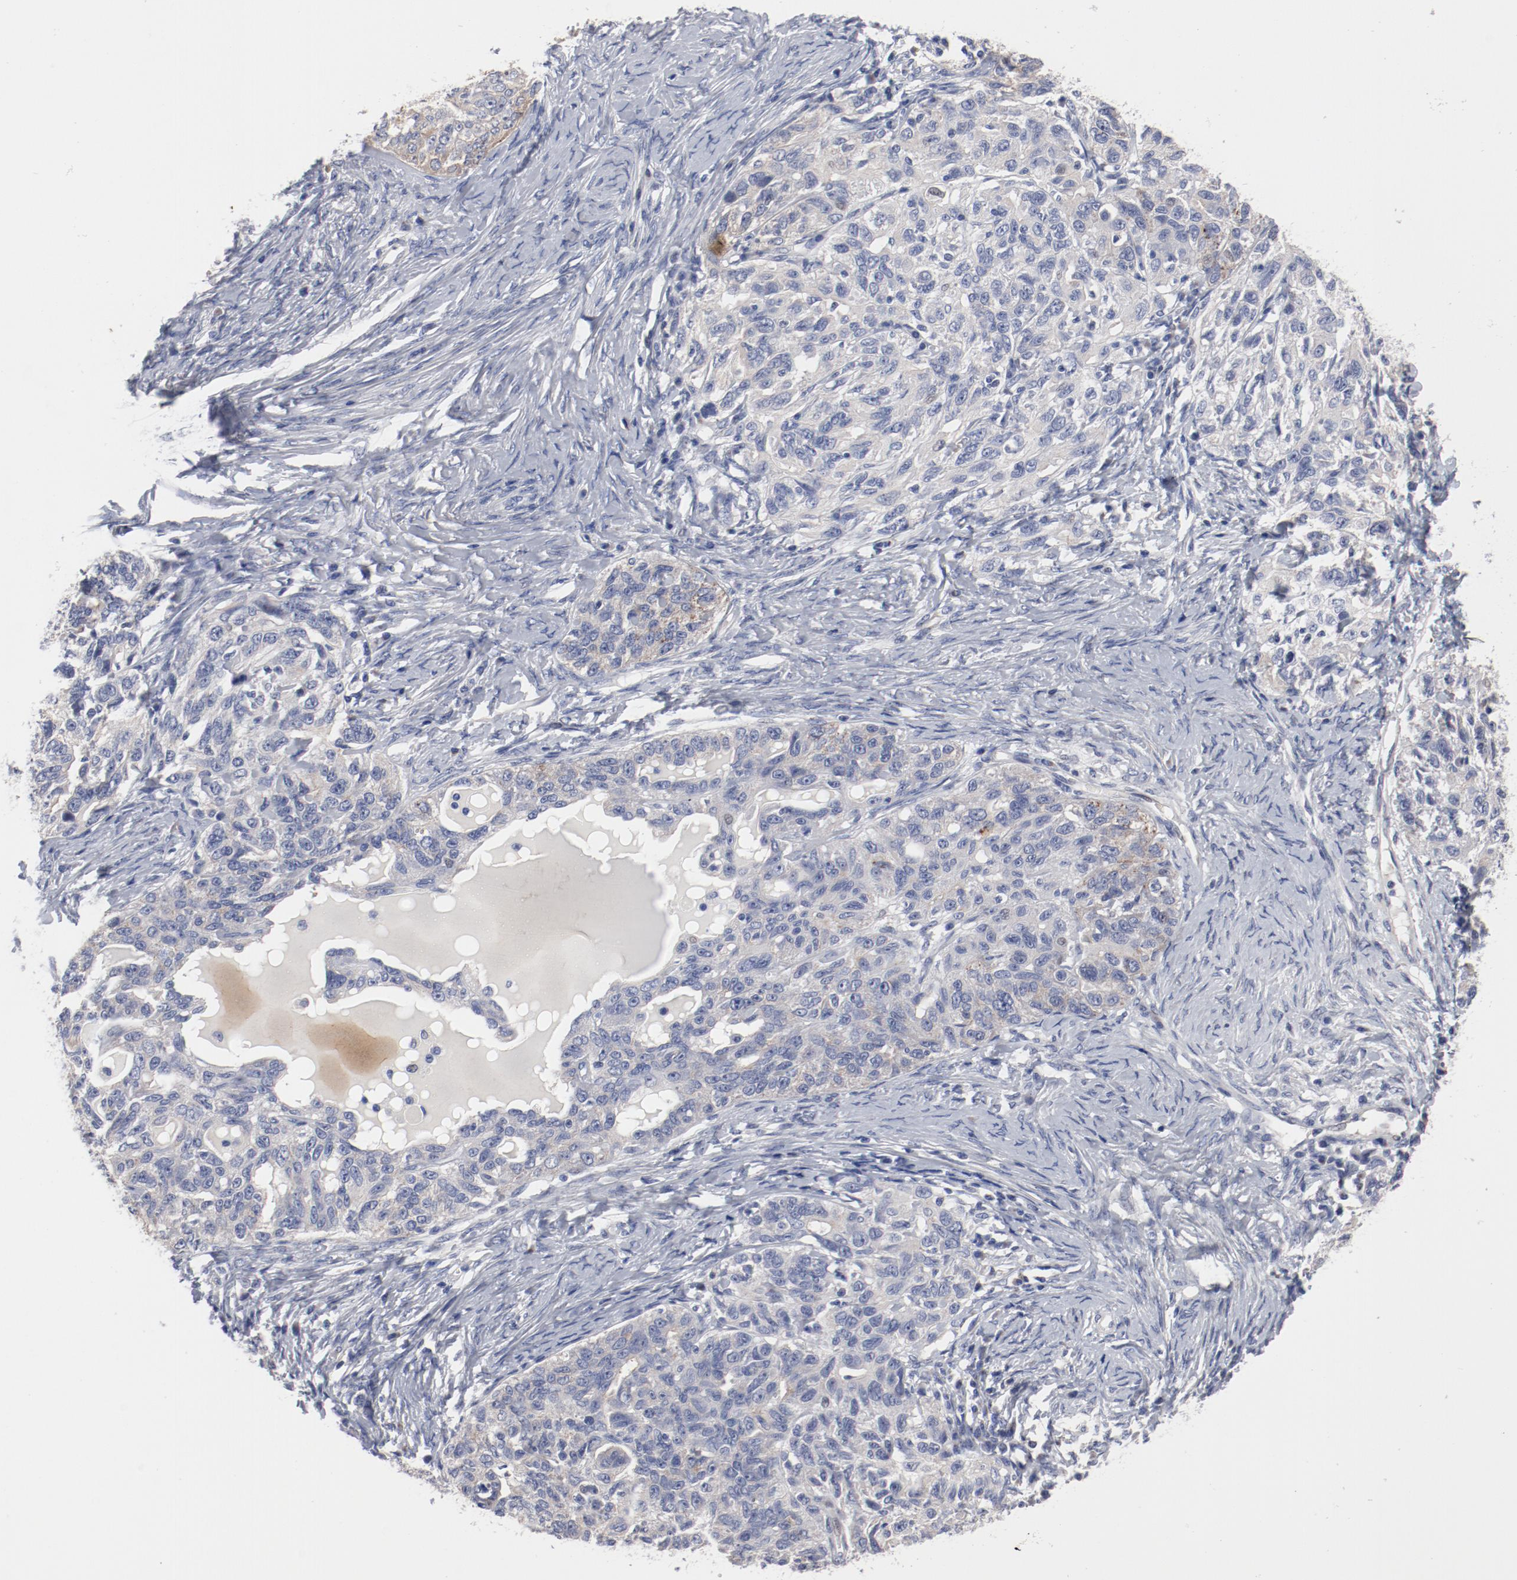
{"staining": {"intensity": "weak", "quantity": "25%-75%", "location": "cytoplasmic/membranous"}, "tissue": "ovarian cancer", "cell_type": "Tumor cells", "image_type": "cancer", "snomed": [{"axis": "morphology", "description": "Cystadenocarcinoma, serous, NOS"}, {"axis": "topography", "description": "Ovary"}], "caption": "Protein staining displays weak cytoplasmic/membranous staining in about 25%-75% of tumor cells in ovarian cancer. The staining was performed using DAB, with brown indicating positive protein expression. Nuclei are stained blue with hematoxylin.", "gene": "GPR143", "patient": {"sex": "female", "age": 82}}